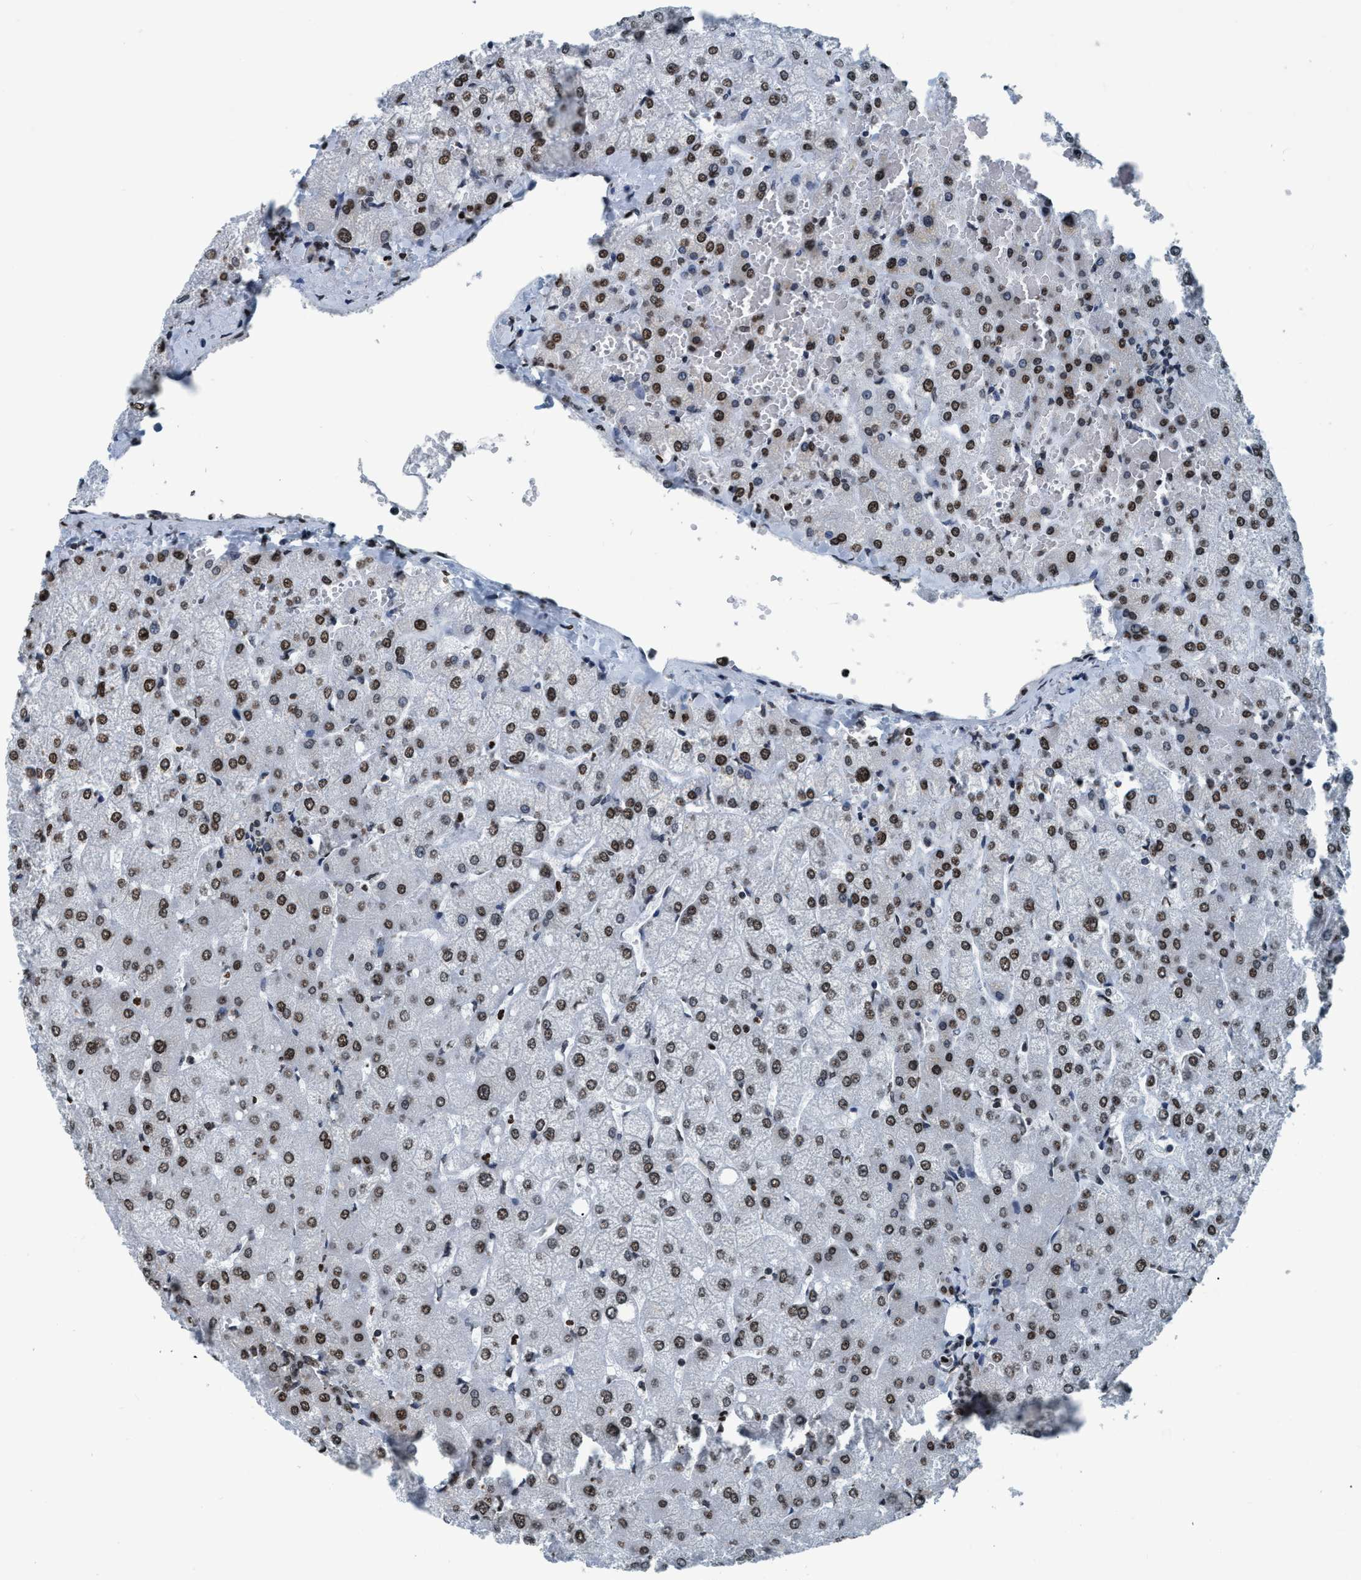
{"staining": {"intensity": "weak", "quantity": ">75%", "location": "nuclear"}, "tissue": "liver", "cell_type": "Cholangiocytes", "image_type": "normal", "snomed": [{"axis": "morphology", "description": "Normal tissue, NOS"}, {"axis": "topography", "description": "Liver"}], "caption": "Benign liver demonstrates weak nuclear positivity in approximately >75% of cholangiocytes.", "gene": "CCNE2", "patient": {"sex": "female", "age": 54}}